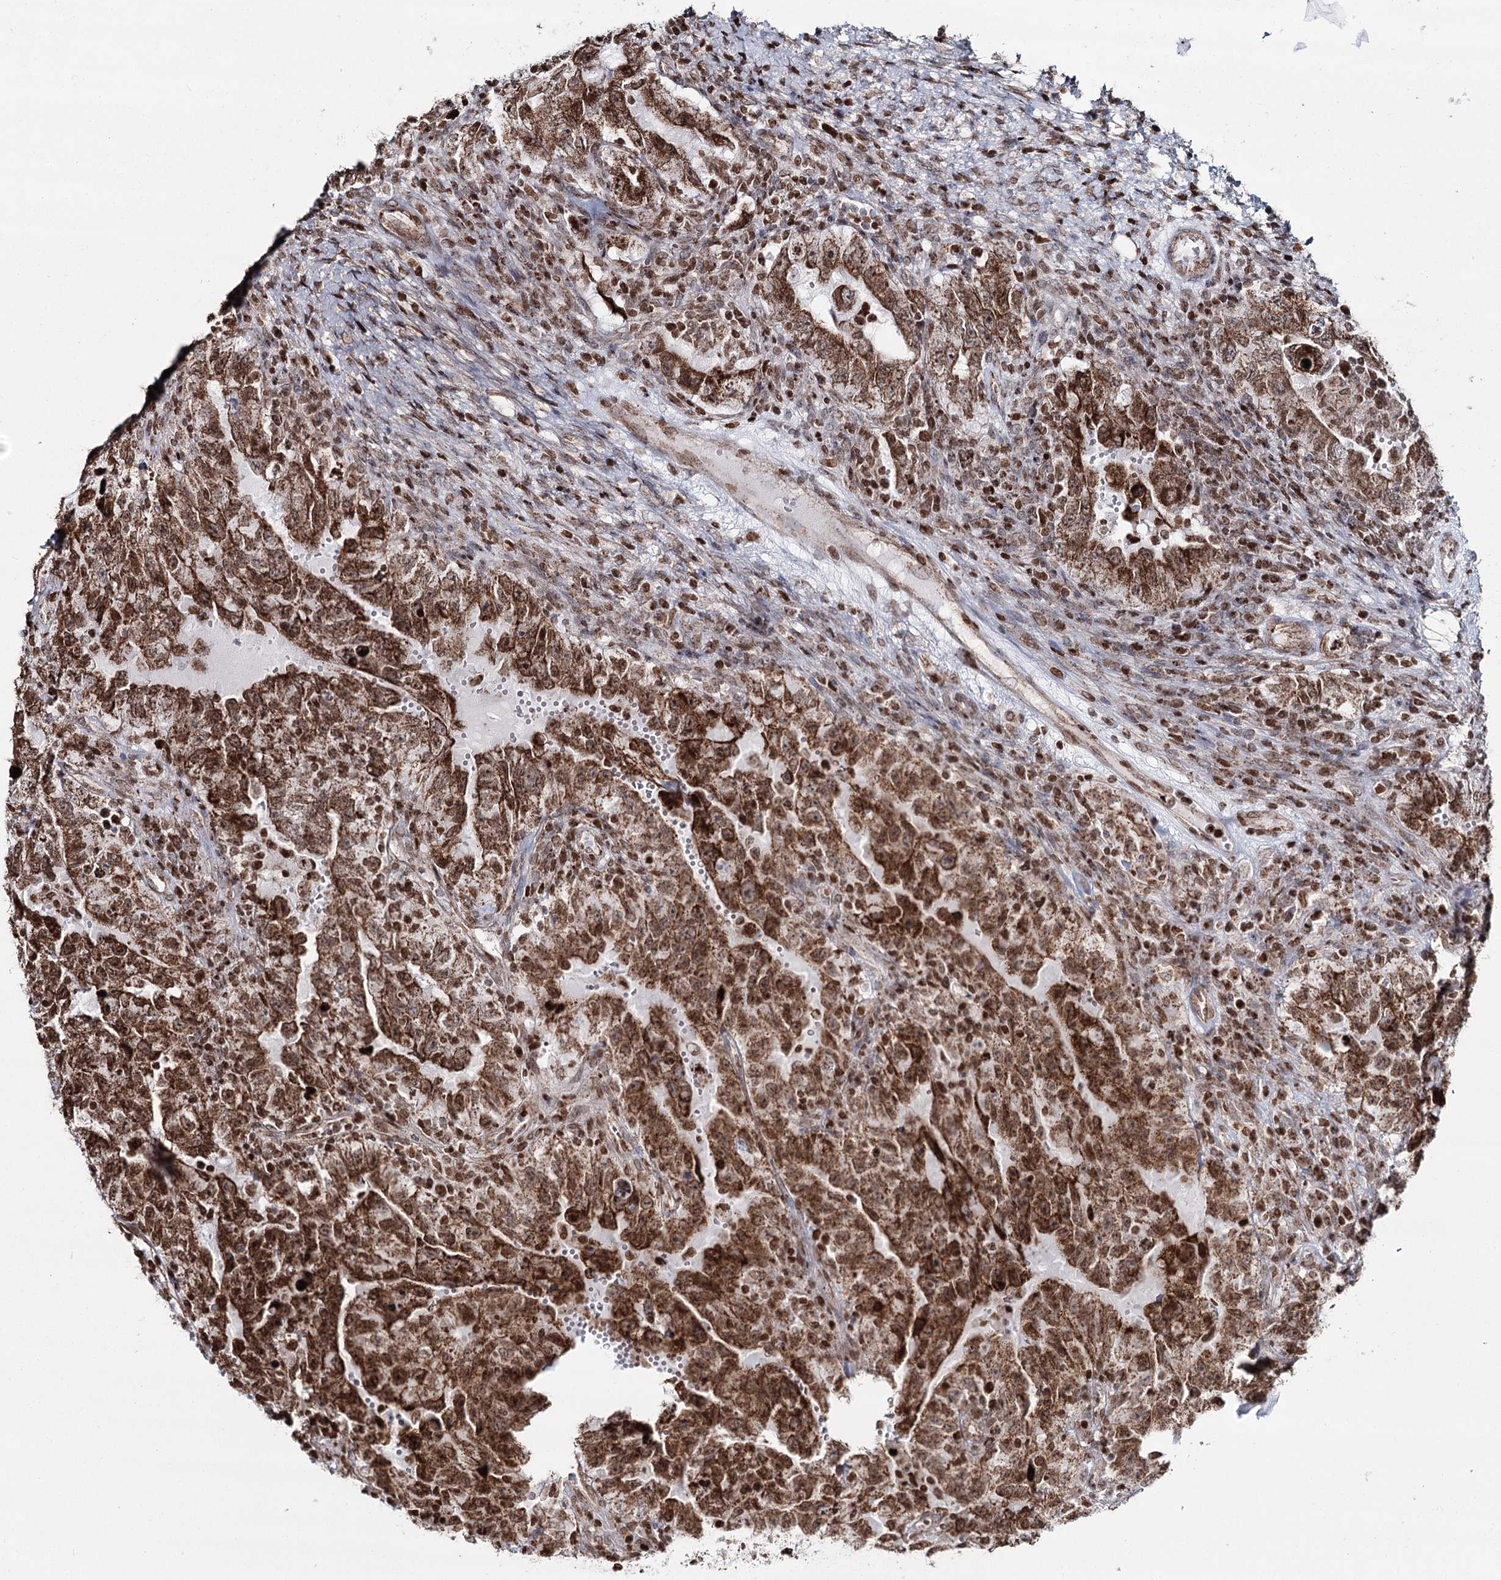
{"staining": {"intensity": "strong", "quantity": ">75%", "location": "cytoplasmic/membranous,nuclear"}, "tissue": "testis cancer", "cell_type": "Tumor cells", "image_type": "cancer", "snomed": [{"axis": "morphology", "description": "Carcinoma, Embryonal, NOS"}, {"axis": "topography", "description": "Testis"}], "caption": "Immunohistochemical staining of testis cancer (embryonal carcinoma) displays strong cytoplasmic/membranous and nuclear protein staining in about >75% of tumor cells.", "gene": "PDHX", "patient": {"sex": "male", "age": 26}}